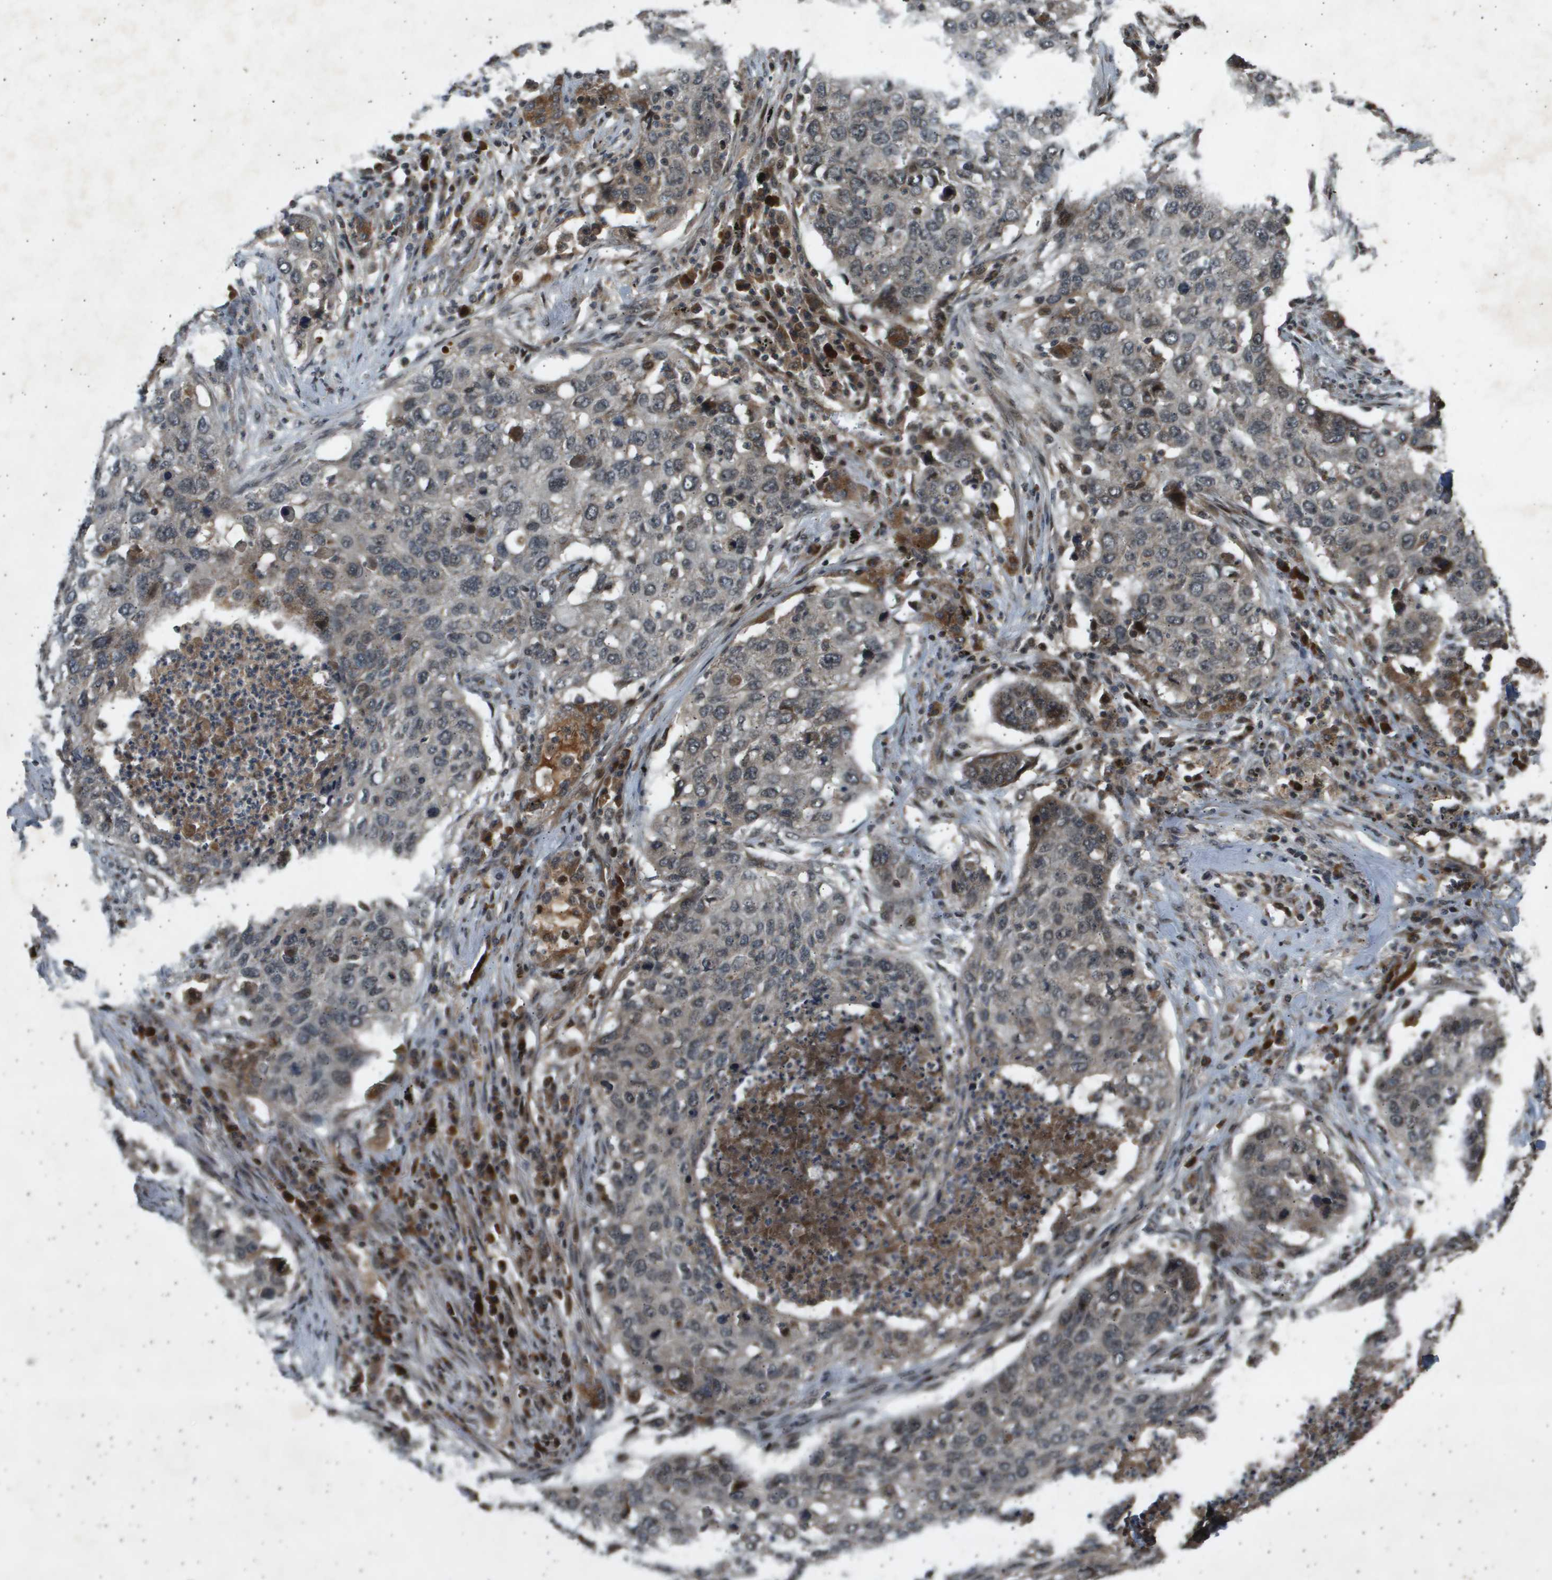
{"staining": {"intensity": "moderate", "quantity": "<25%", "location": "nuclear"}, "tissue": "lung cancer", "cell_type": "Tumor cells", "image_type": "cancer", "snomed": [{"axis": "morphology", "description": "Squamous cell carcinoma, NOS"}, {"axis": "topography", "description": "Lung"}], "caption": "Human lung squamous cell carcinoma stained with a brown dye reveals moderate nuclear positive staining in about <25% of tumor cells.", "gene": "TNRC6A", "patient": {"sex": "female", "age": 63}}